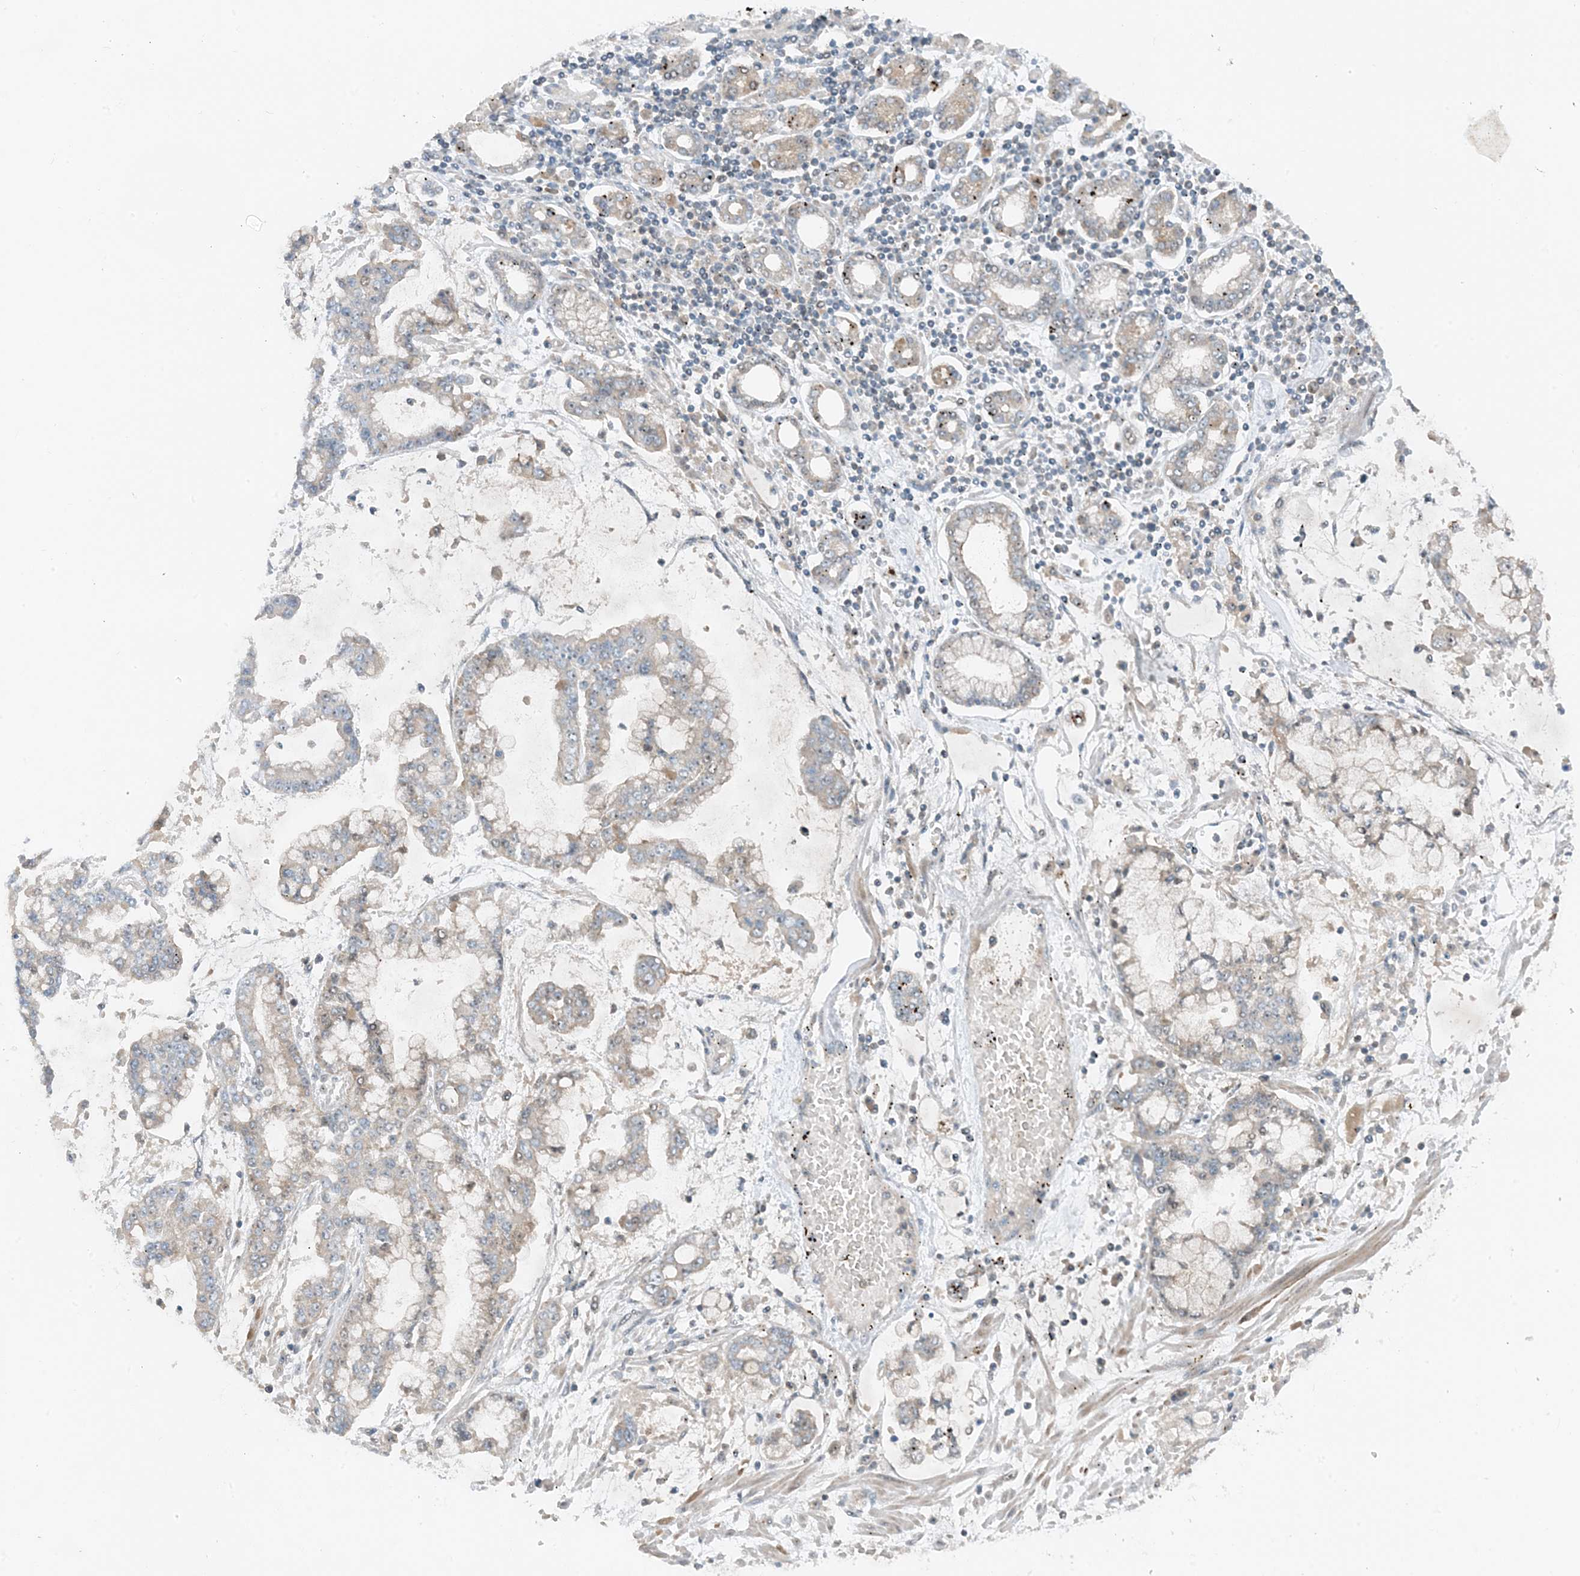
{"staining": {"intensity": "weak", "quantity": "<25%", "location": "cytoplasmic/membranous"}, "tissue": "stomach cancer", "cell_type": "Tumor cells", "image_type": "cancer", "snomed": [{"axis": "morphology", "description": "Normal tissue, NOS"}, {"axis": "morphology", "description": "Adenocarcinoma, NOS"}, {"axis": "topography", "description": "Stomach, upper"}, {"axis": "topography", "description": "Stomach"}], "caption": "Human stomach cancer (adenocarcinoma) stained for a protein using IHC exhibits no staining in tumor cells.", "gene": "MITD1", "patient": {"sex": "male", "age": 76}}